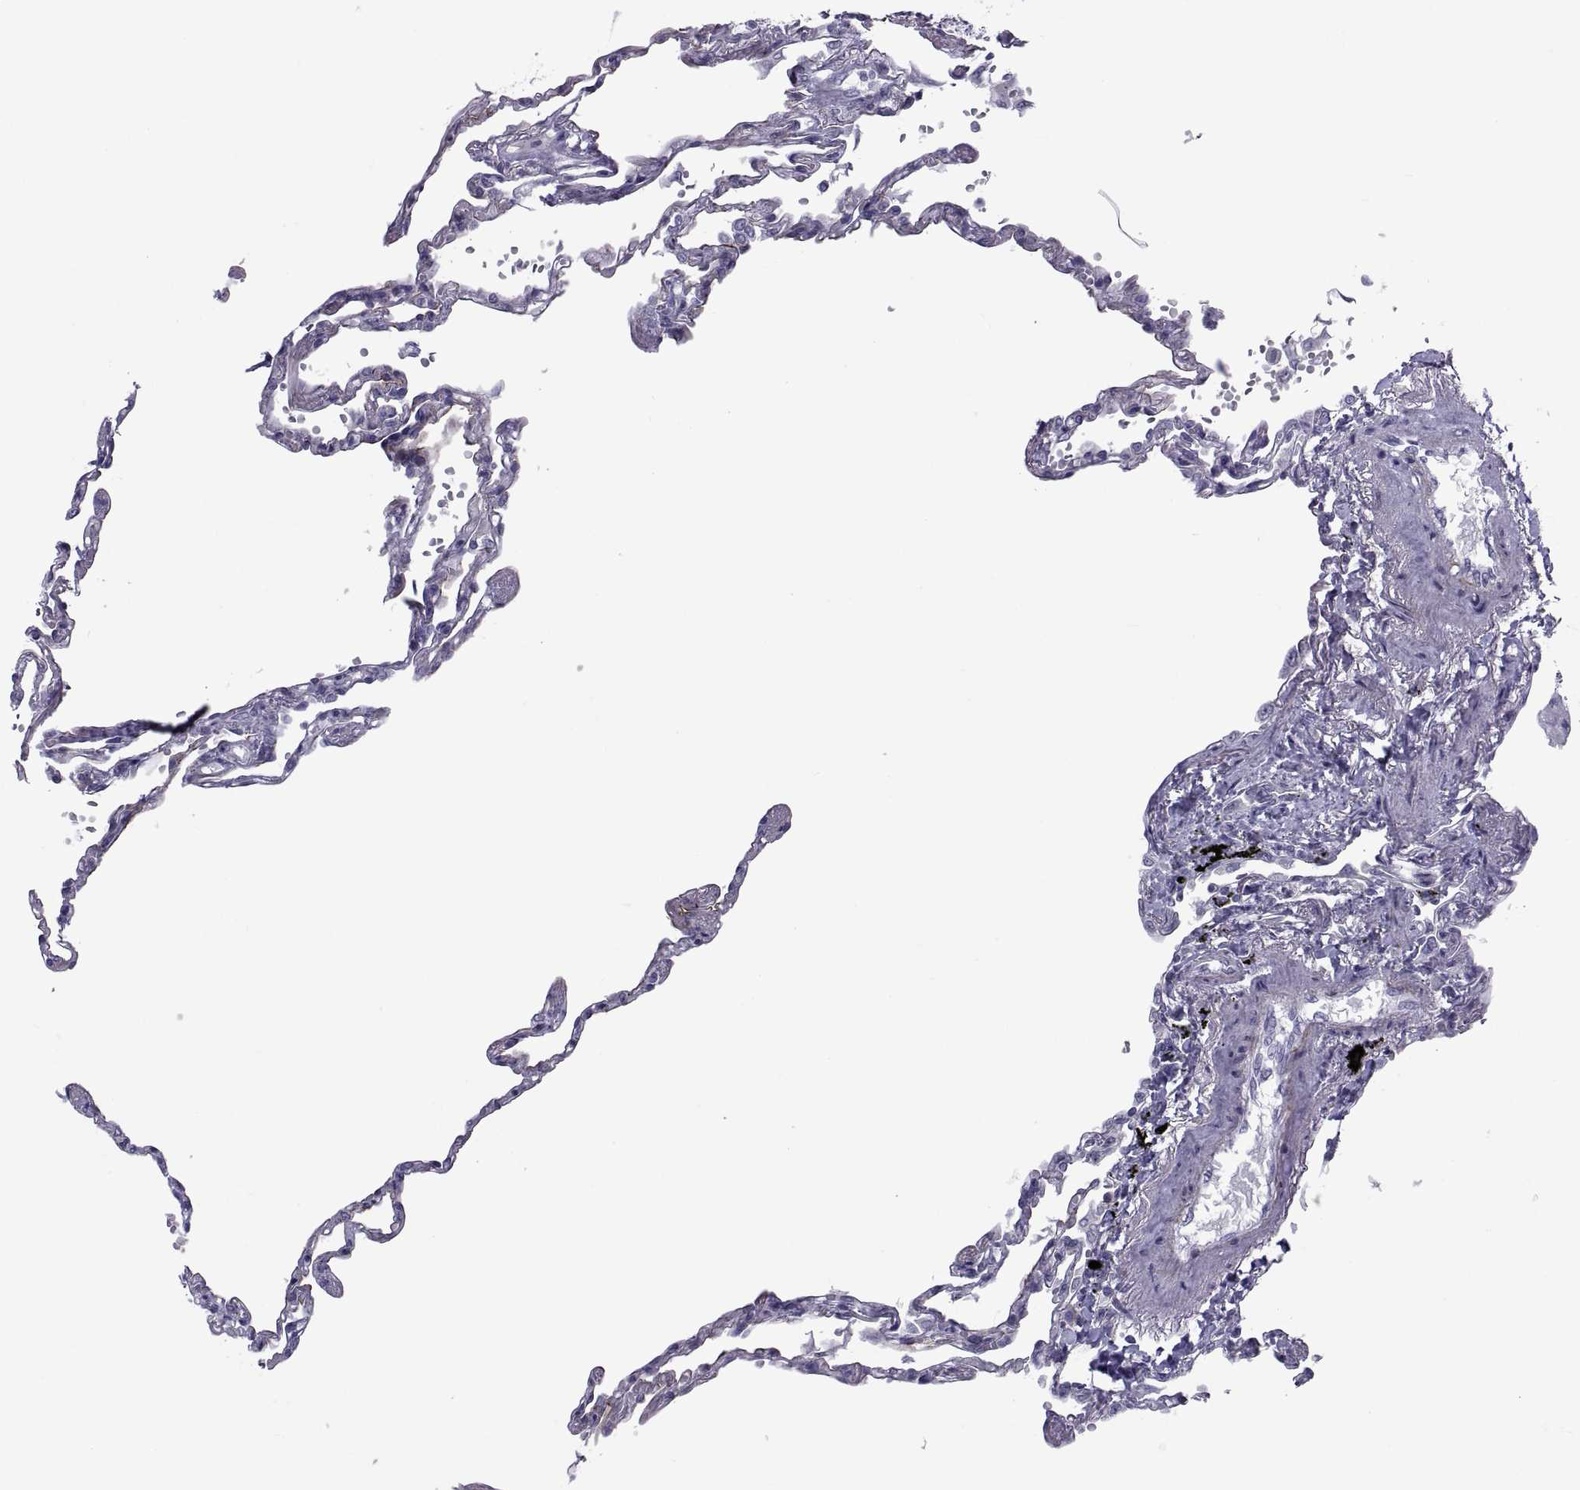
{"staining": {"intensity": "negative", "quantity": "none", "location": "none"}, "tissue": "lung", "cell_type": "Alveolar cells", "image_type": "normal", "snomed": [{"axis": "morphology", "description": "Normal tissue, NOS"}, {"axis": "topography", "description": "Lung"}], "caption": "DAB (3,3'-diaminobenzidine) immunohistochemical staining of unremarkable lung shows no significant staining in alveolar cells. The staining was performed using DAB to visualize the protein expression in brown, while the nuclei were stained in blue with hematoxylin (Magnification: 20x).", "gene": "TMEM158", "patient": {"sex": "male", "age": 78}}